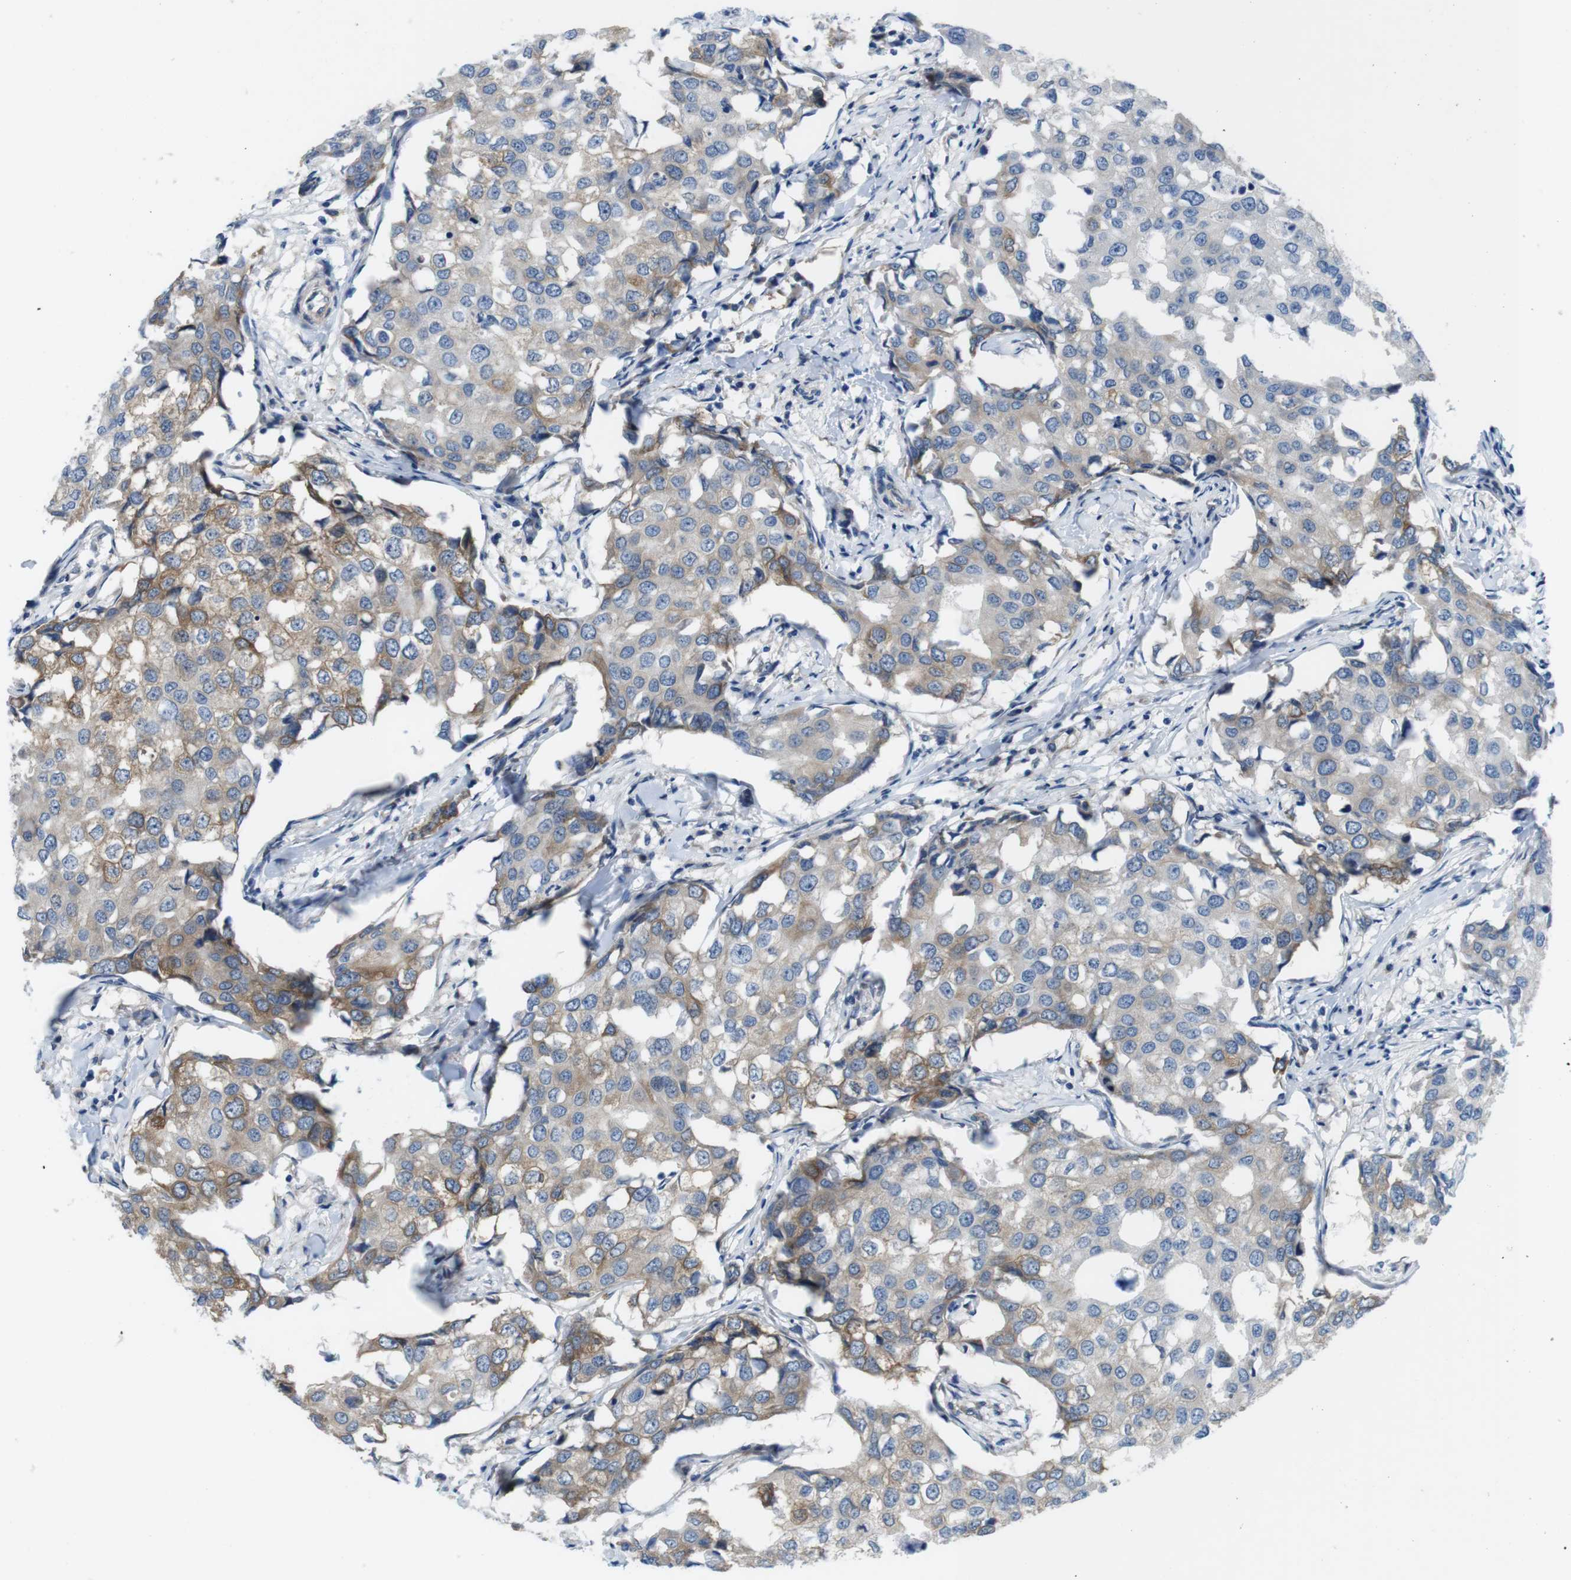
{"staining": {"intensity": "weak", "quantity": "25%-75%", "location": "cytoplasmic/membranous"}, "tissue": "breast cancer", "cell_type": "Tumor cells", "image_type": "cancer", "snomed": [{"axis": "morphology", "description": "Duct carcinoma"}, {"axis": "topography", "description": "Breast"}], "caption": "A high-resolution micrograph shows immunohistochemistry staining of invasive ductal carcinoma (breast), which exhibits weak cytoplasmic/membranous positivity in about 25%-75% of tumor cells. (IHC, brightfield microscopy, high magnification).", "gene": "DCLK1", "patient": {"sex": "female", "age": 27}}